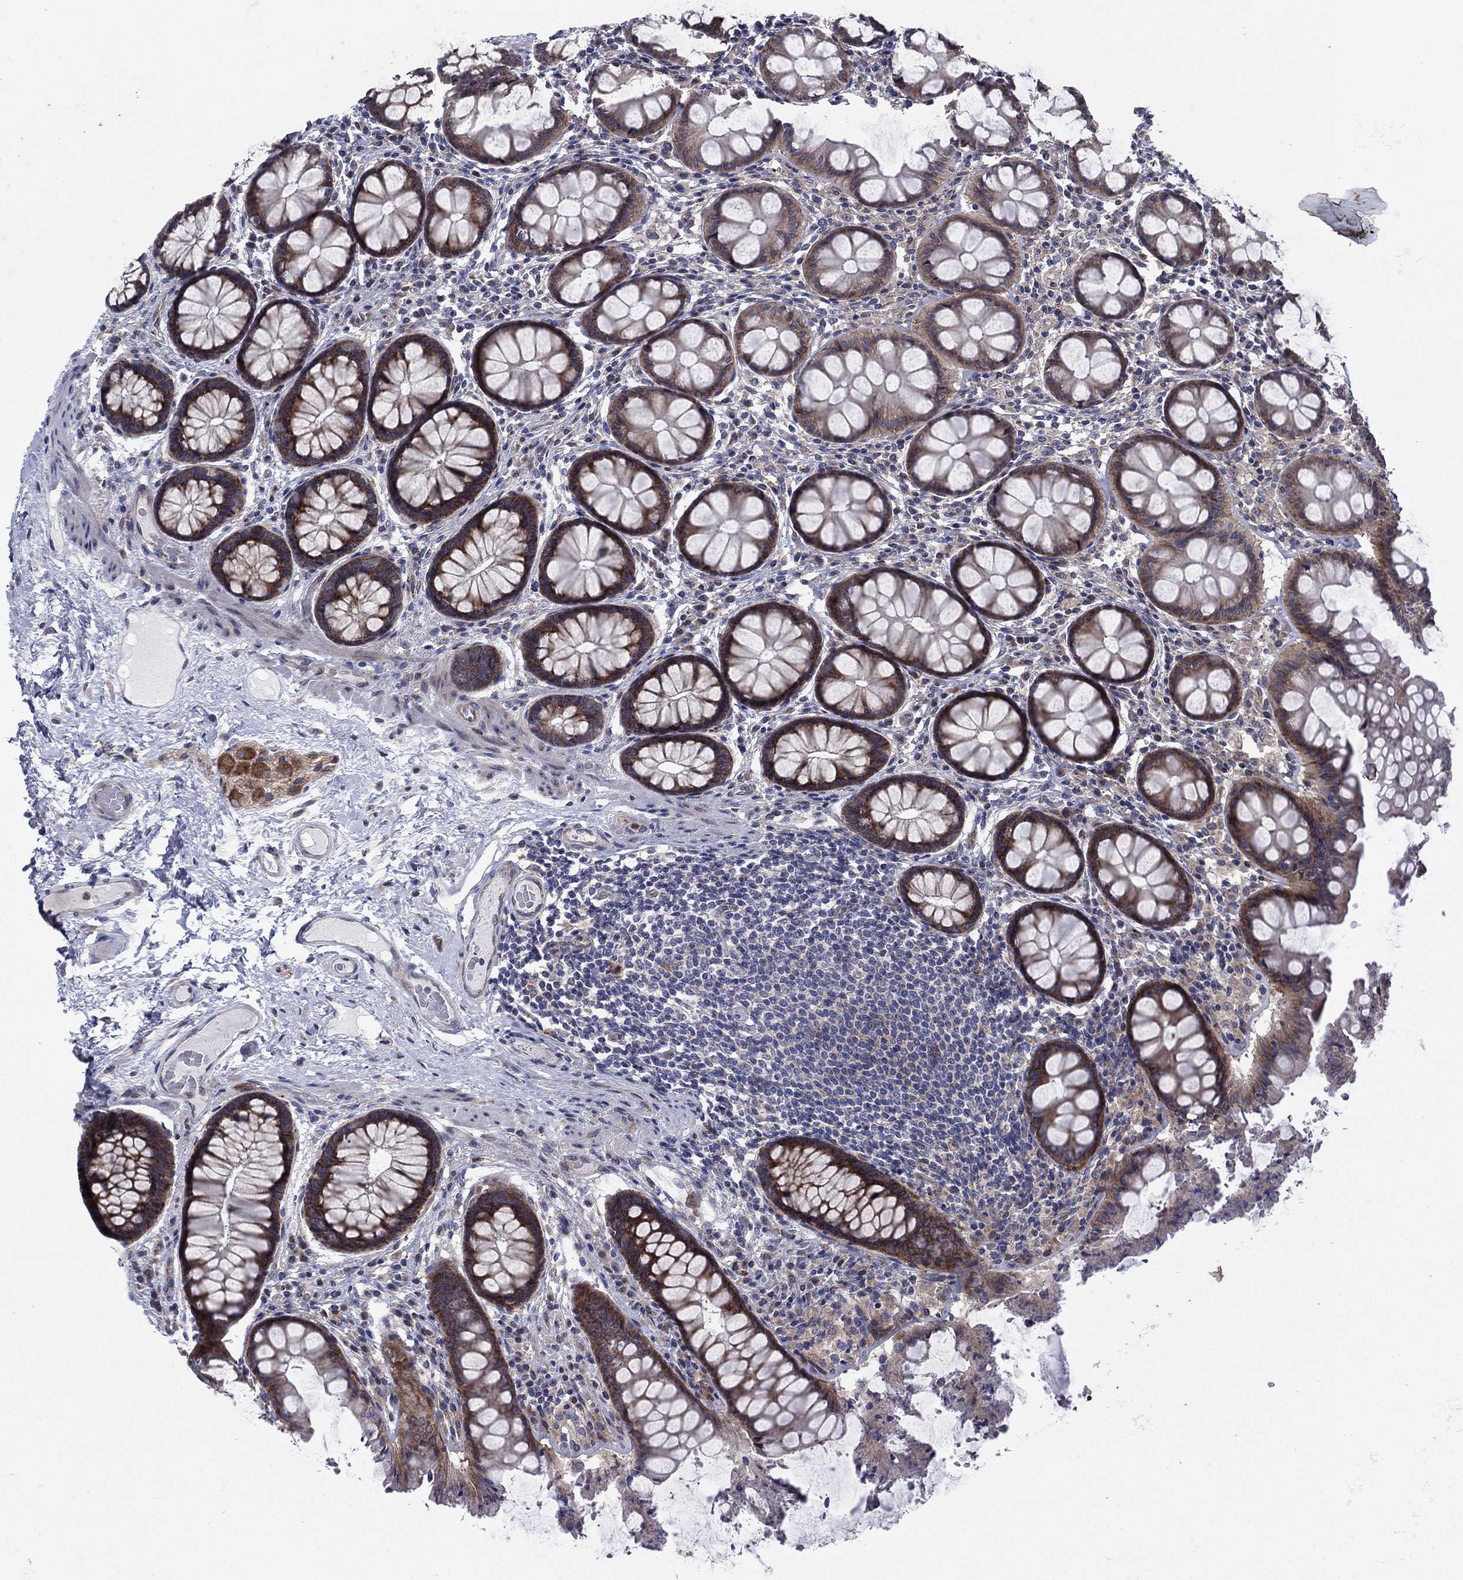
{"staining": {"intensity": "negative", "quantity": "none", "location": "none"}, "tissue": "colon", "cell_type": "Endothelial cells", "image_type": "normal", "snomed": [{"axis": "morphology", "description": "Normal tissue, NOS"}, {"axis": "topography", "description": "Colon"}], "caption": "Immunohistochemistry (IHC) micrograph of benign colon stained for a protein (brown), which demonstrates no expression in endothelial cells. (DAB immunohistochemistry (IHC) with hematoxylin counter stain).", "gene": "GPR155", "patient": {"sex": "female", "age": 65}}